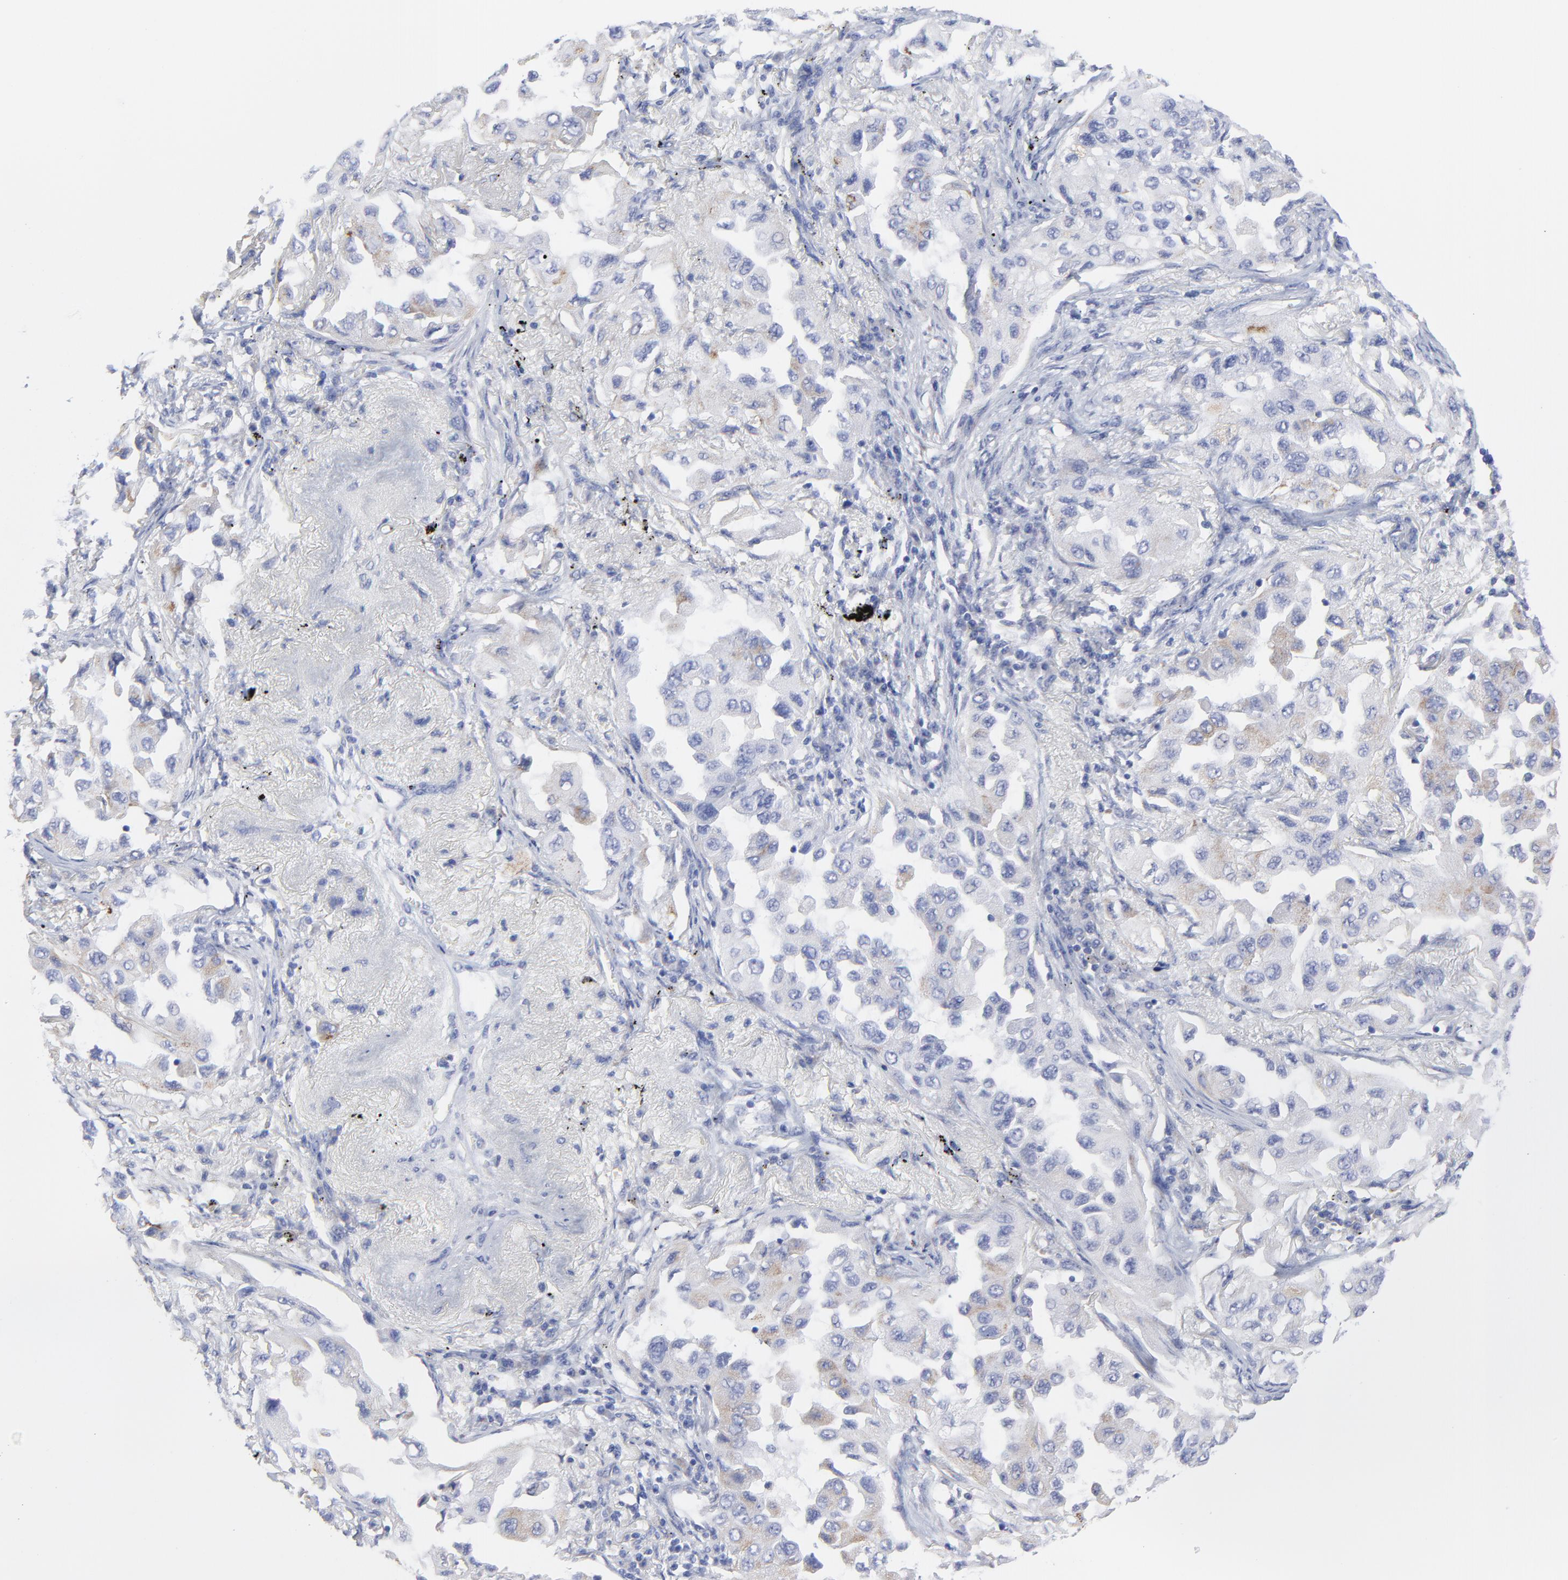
{"staining": {"intensity": "negative", "quantity": "none", "location": "none"}, "tissue": "lung cancer", "cell_type": "Tumor cells", "image_type": "cancer", "snomed": [{"axis": "morphology", "description": "Adenocarcinoma, NOS"}, {"axis": "topography", "description": "Lung"}], "caption": "Immunohistochemistry (IHC) of lung adenocarcinoma displays no positivity in tumor cells.", "gene": "DUSP9", "patient": {"sex": "female", "age": 65}}